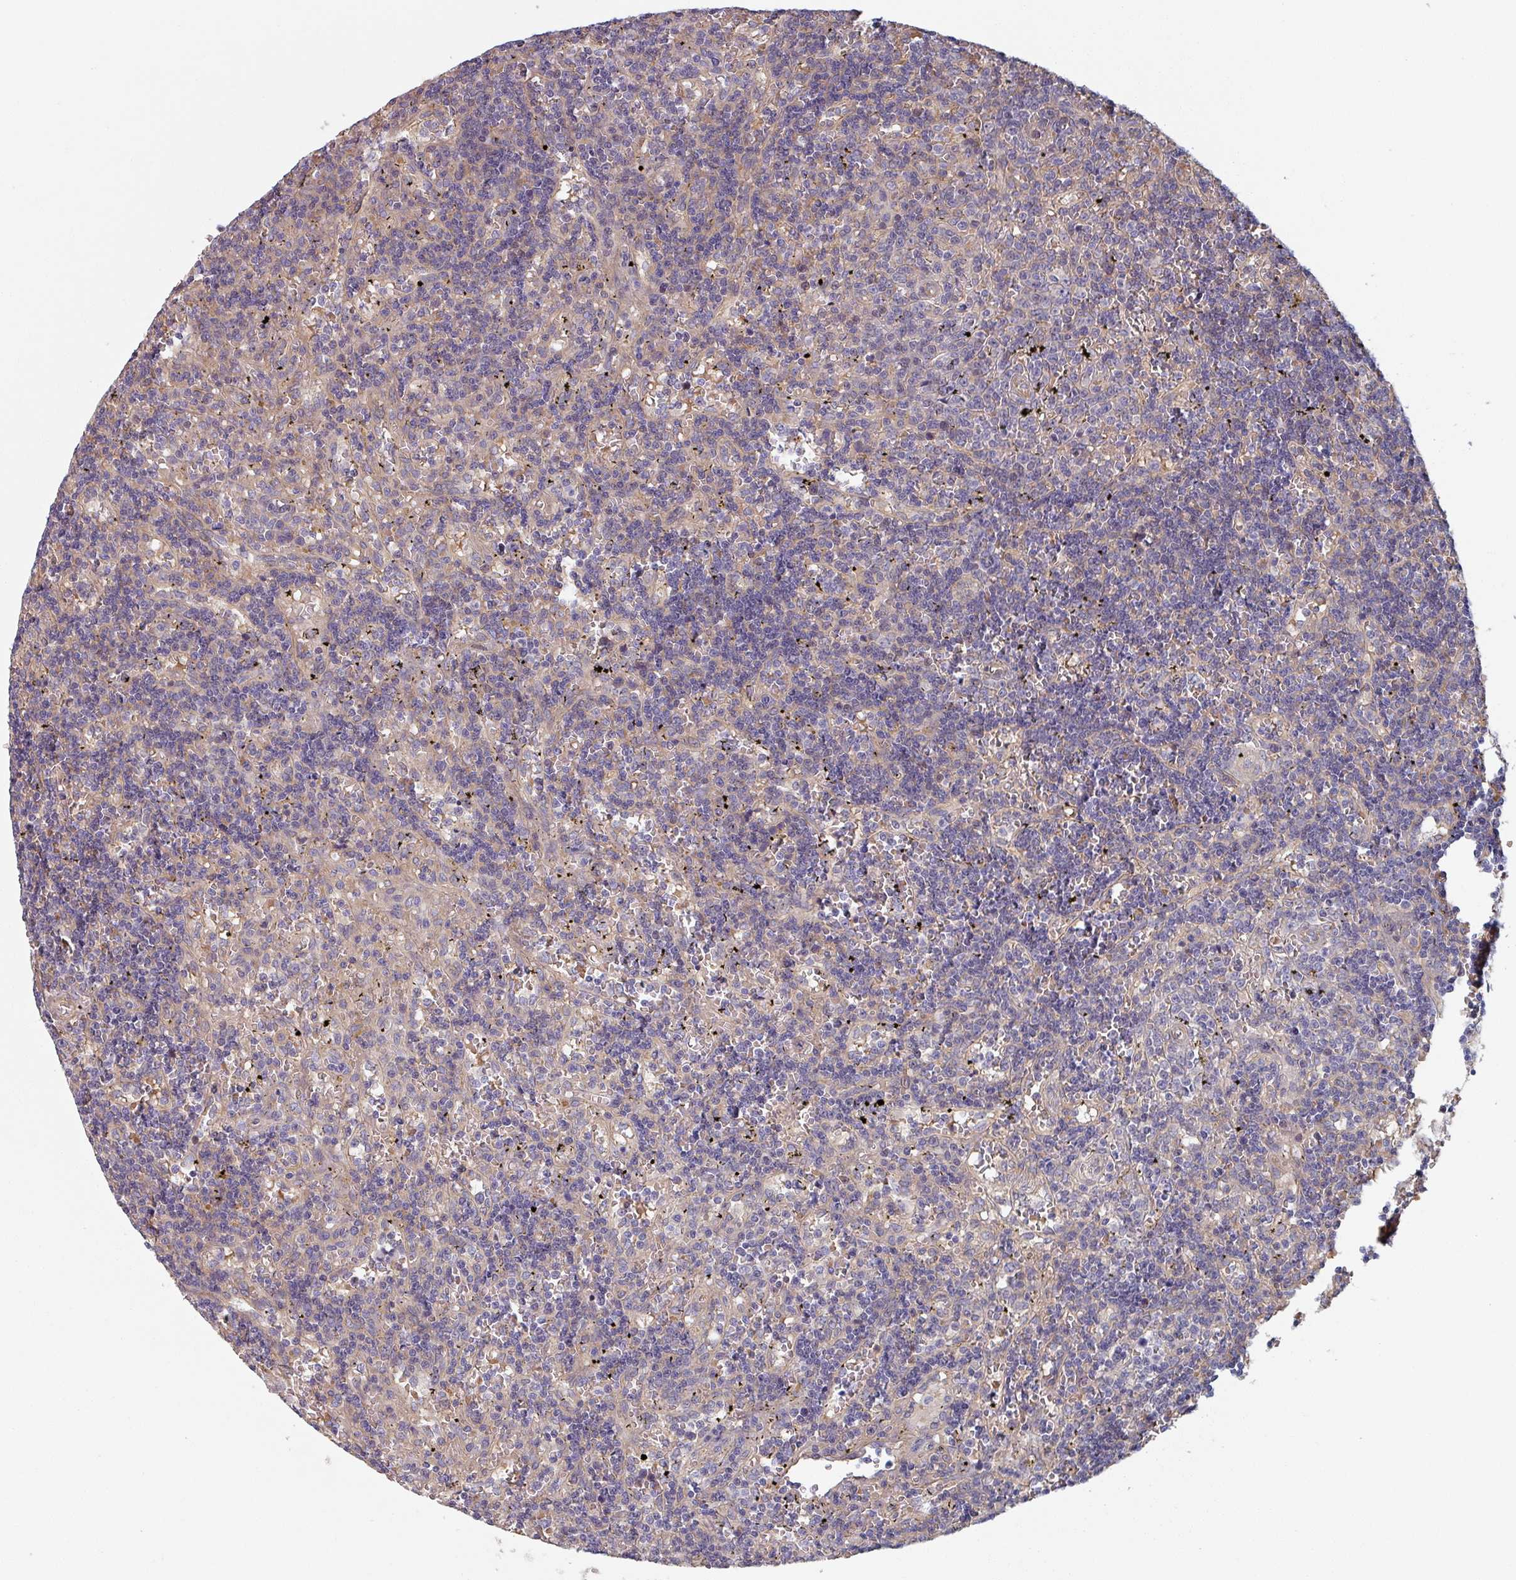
{"staining": {"intensity": "negative", "quantity": "none", "location": "none"}, "tissue": "lymphoma", "cell_type": "Tumor cells", "image_type": "cancer", "snomed": [{"axis": "morphology", "description": "Malignant lymphoma, non-Hodgkin's type, Low grade"}, {"axis": "topography", "description": "Spleen"}], "caption": "This is a image of IHC staining of low-grade malignant lymphoma, non-Hodgkin's type, which shows no expression in tumor cells.", "gene": "C4BPB", "patient": {"sex": "male", "age": 60}}